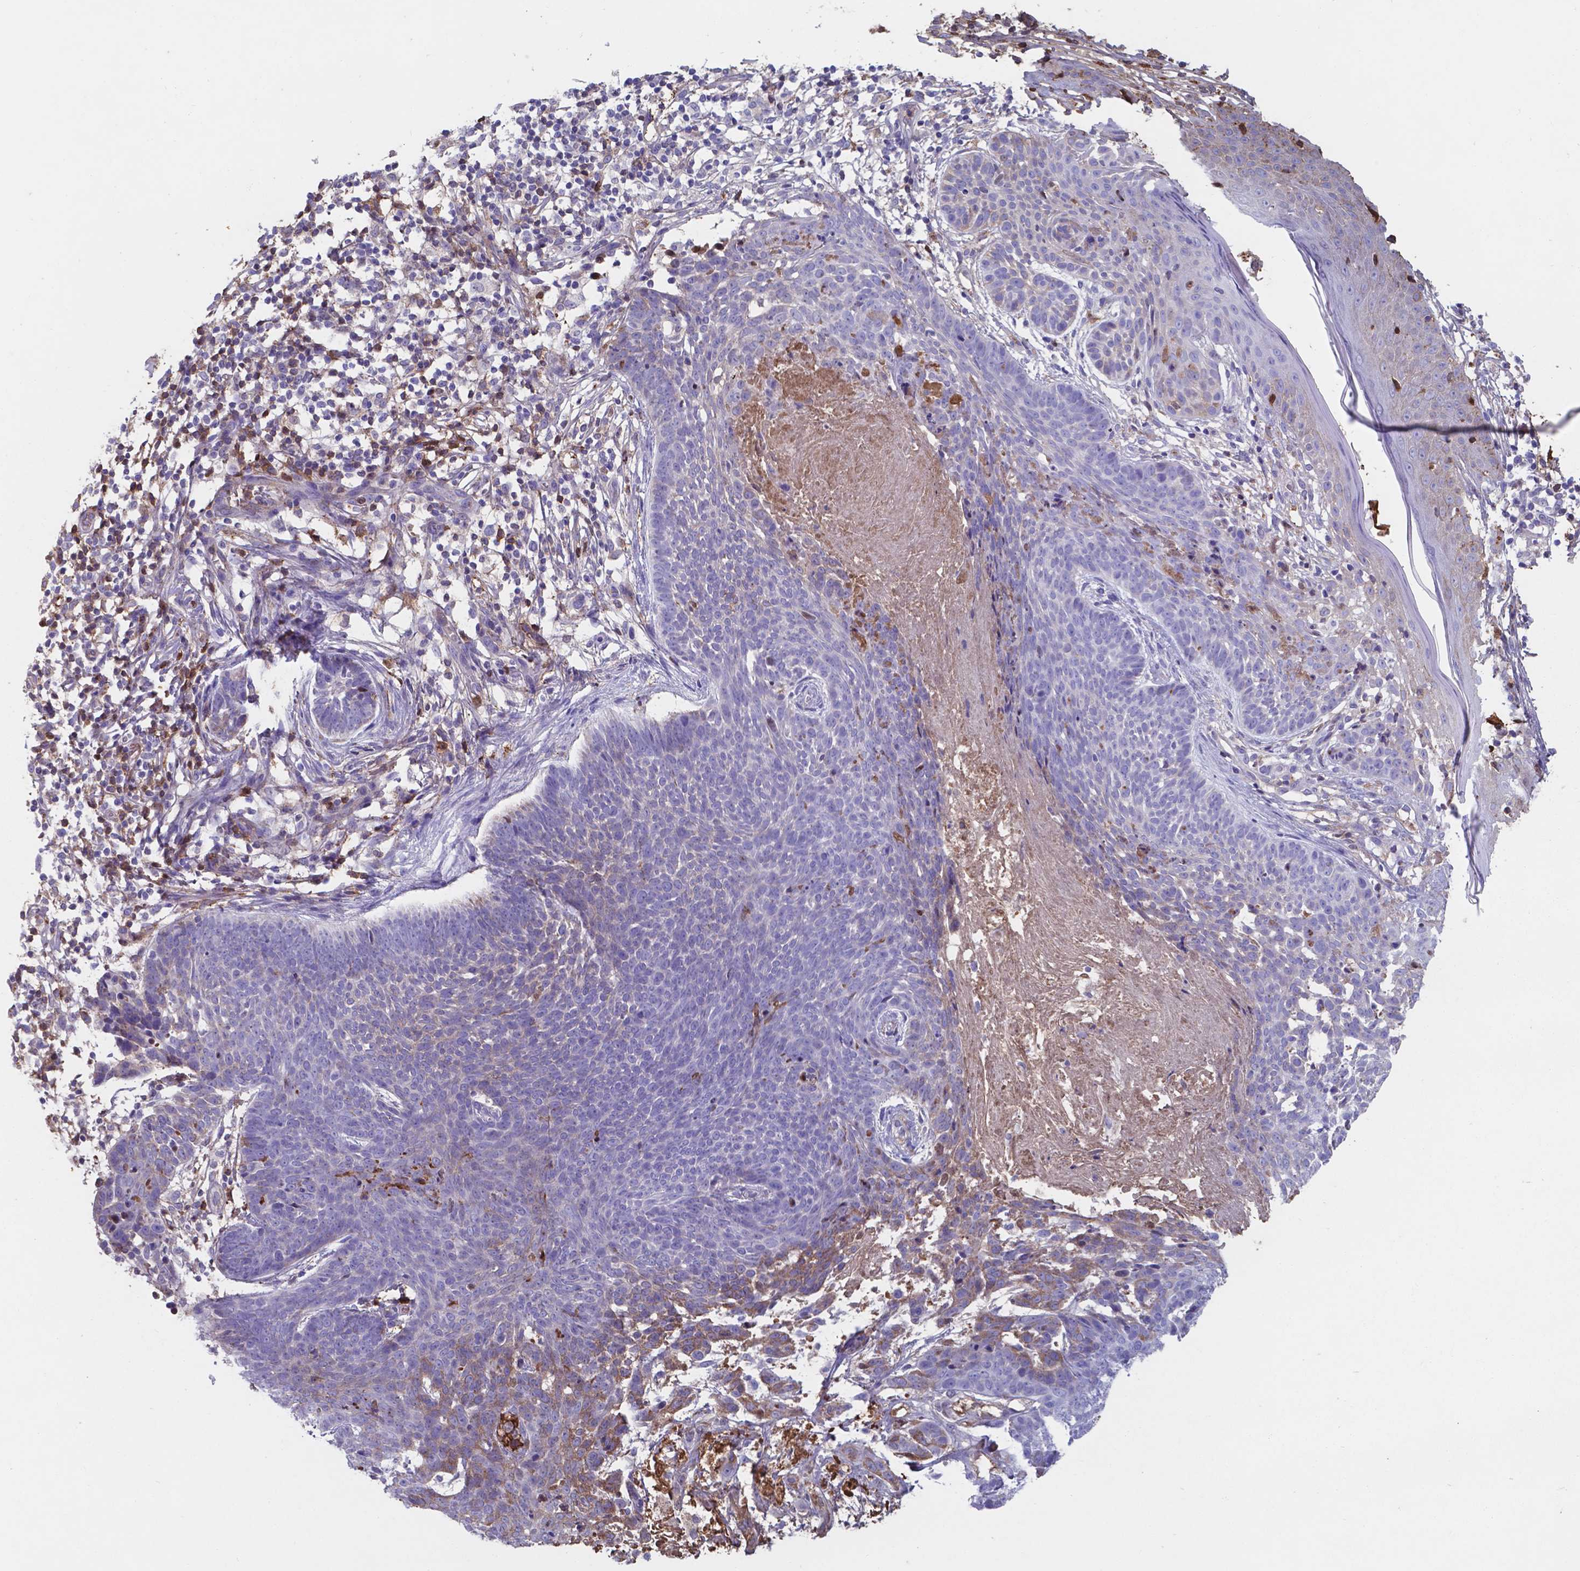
{"staining": {"intensity": "negative", "quantity": "none", "location": "none"}, "tissue": "skin cancer", "cell_type": "Tumor cells", "image_type": "cancer", "snomed": [{"axis": "morphology", "description": "Basal cell carcinoma"}, {"axis": "topography", "description": "Skin"}], "caption": "Immunohistochemistry micrograph of basal cell carcinoma (skin) stained for a protein (brown), which reveals no positivity in tumor cells.", "gene": "SERPINA1", "patient": {"sex": "male", "age": 85}}